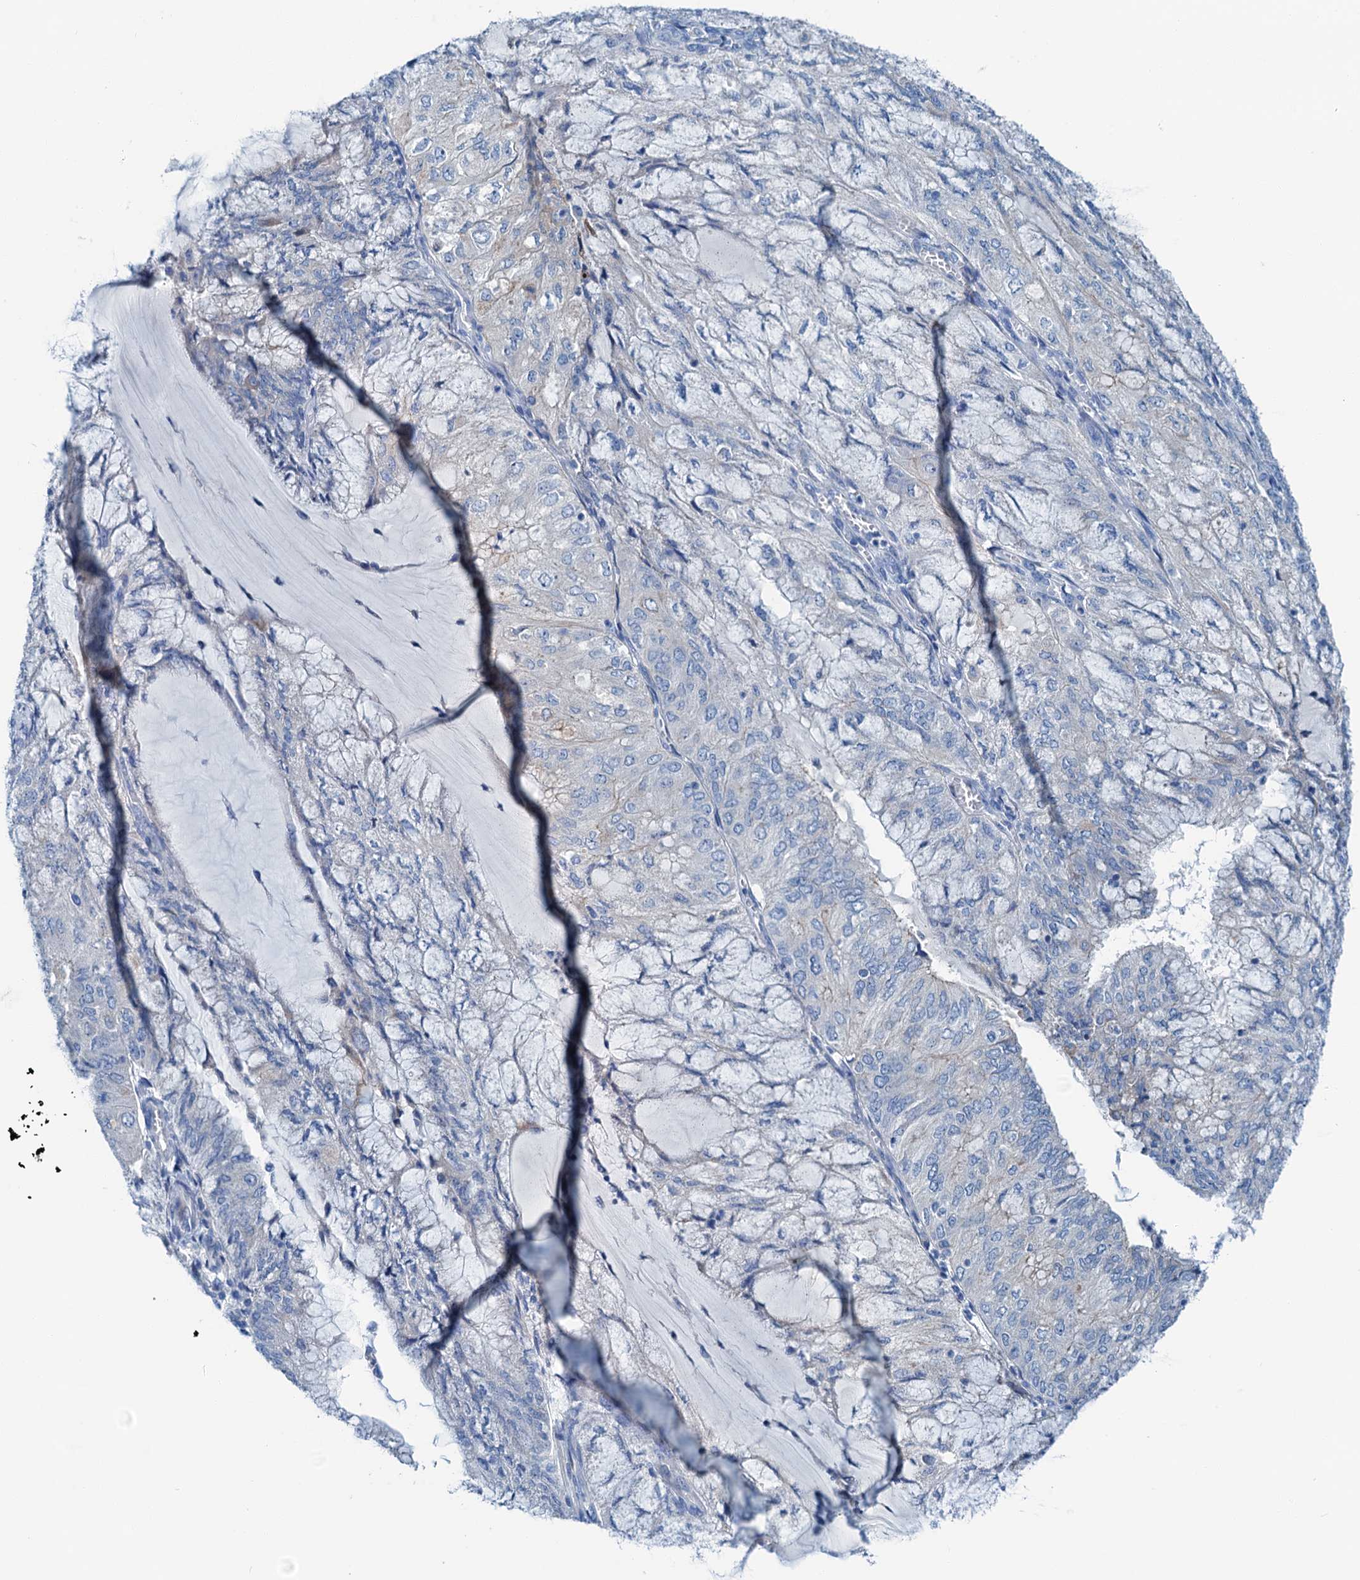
{"staining": {"intensity": "negative", "quantity": "none", "location": "none"}, "tissue": "endometrial cancer", "cell_type": "Tumor cells", "image_type": "cancer", "snomed": [{"axis": "morphology", "description": "Adenocarcinoma, NOS"}, {"axis": "topography", "description": "Endometrium"}], "caption": "A photomicrograph of human adenocarcinoma (endometrial) is negative for staining in tumor cells. Nuclei are stained in blue.", "gene": "KNDC1", "patient": {"sex": "female", "age": 81}}